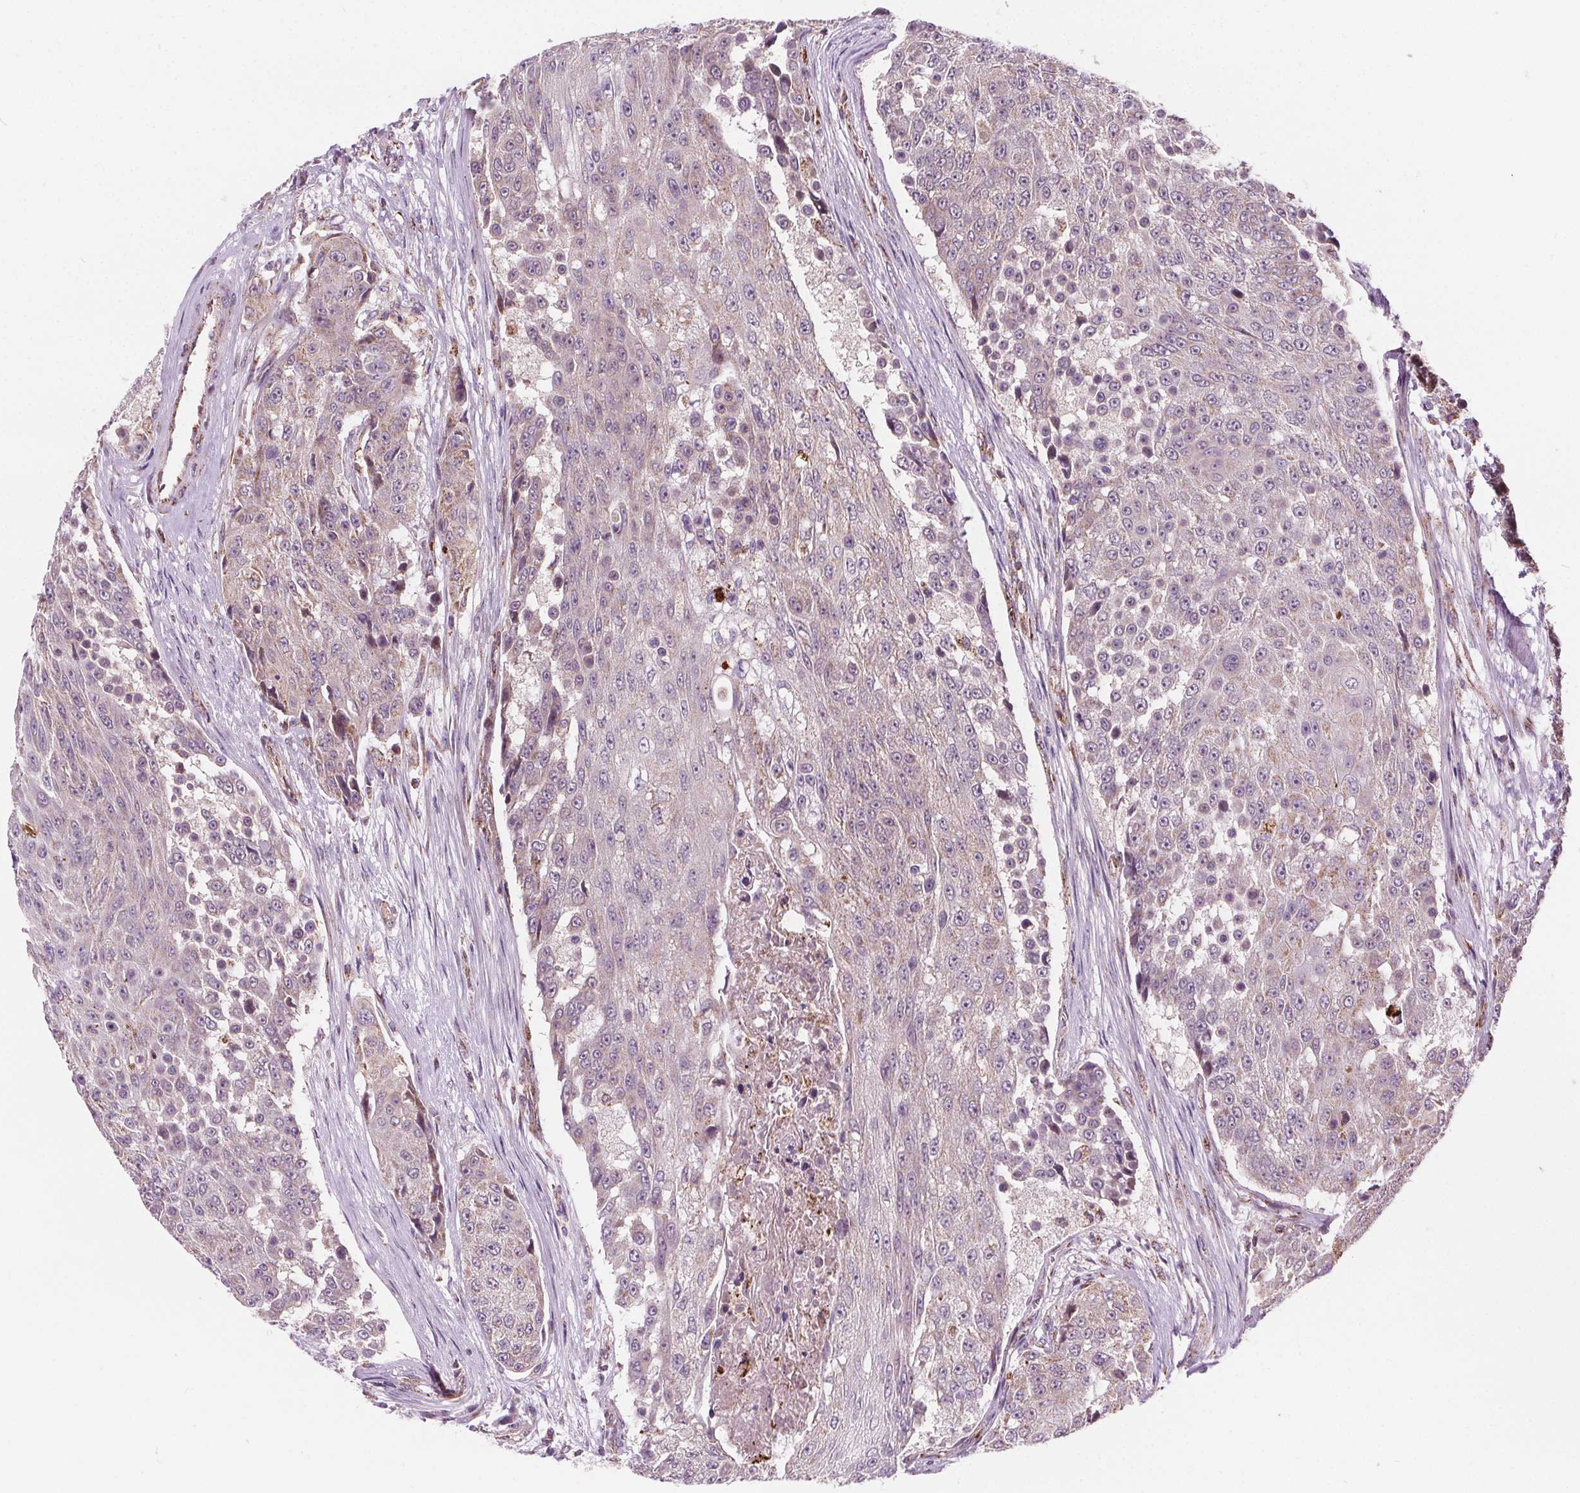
{"staining": {"intensity": "negative", "quantity": "none", "location": "none"}, "tissue": "urothelial cancer", "cell_type": "Tumor cells", "image_type": "cancer", "snomed": [{"axis": "morphology", "description": "Urothelial carcinoma, High grade"}, {"axis": "topography", "description": "Urinary bladder"}], "caption": "Urothelial cancer was stained to show a protein in brown. There is no significant expression in tumor cells. (Brightfield microscopy of DAB IHC at high magnification).", "gene": "GOLT1B", "patient": {"sex": "female", "age": 63}}